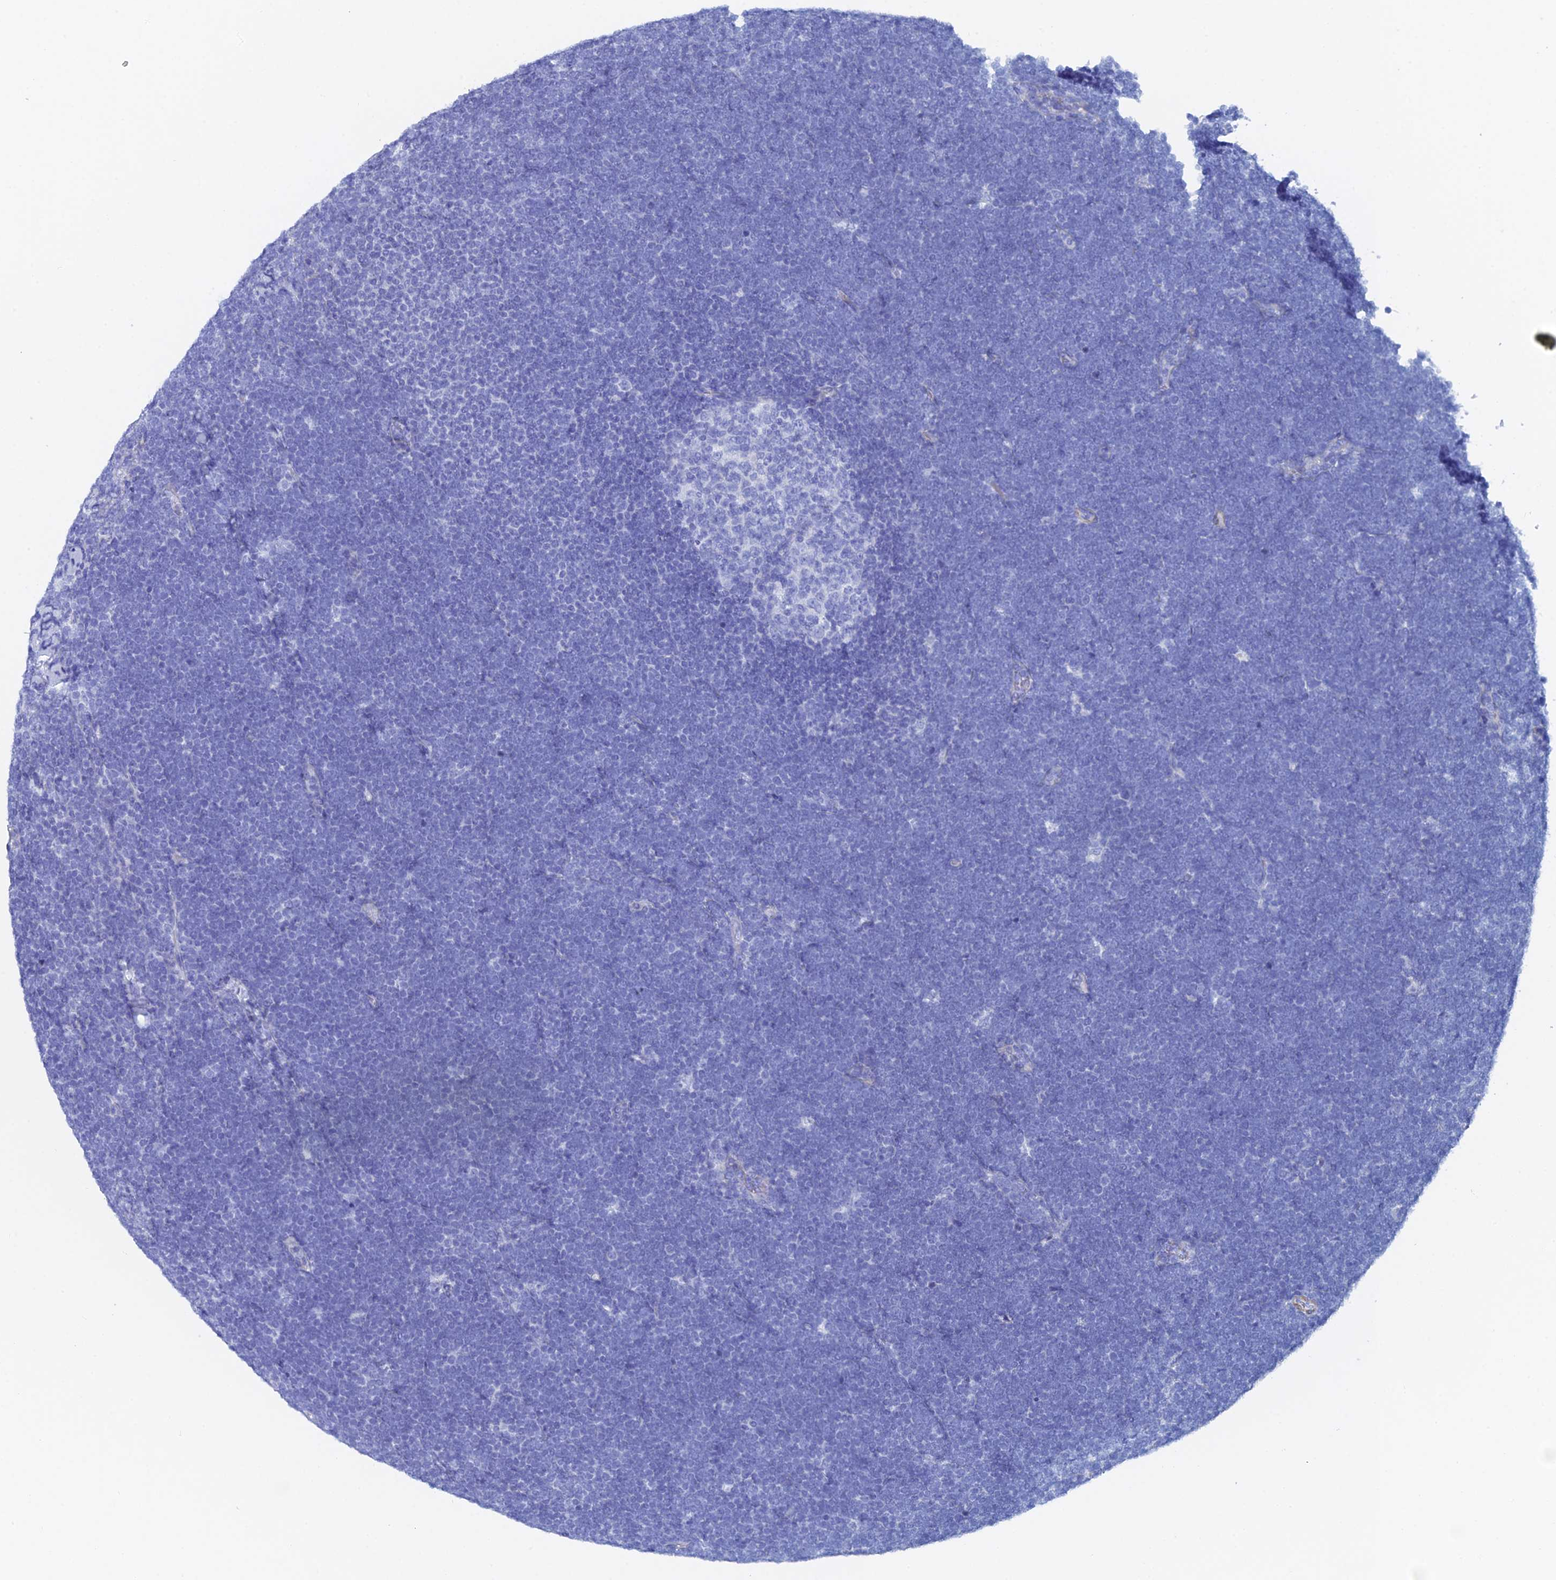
{"staining": {"intensity": "negative", "quantity": "none", "location": "none"}, "tissue": "lymphoma", "cell_type": "Tumor cells", "image_type": "cancer", "snomed": [{"axis": "morphology", "description": "Malignant lymphoma, non-Hodgkin's type, High grade"}, {"axis": "topography", "description": "Lymph node"}], "caption": "Human lymphoma stained for a protein using immunohistochemistry exhibits no expression in tumor cells.", "gene": "KCNK18", "patient": {"sex": "male", "age": 13}}